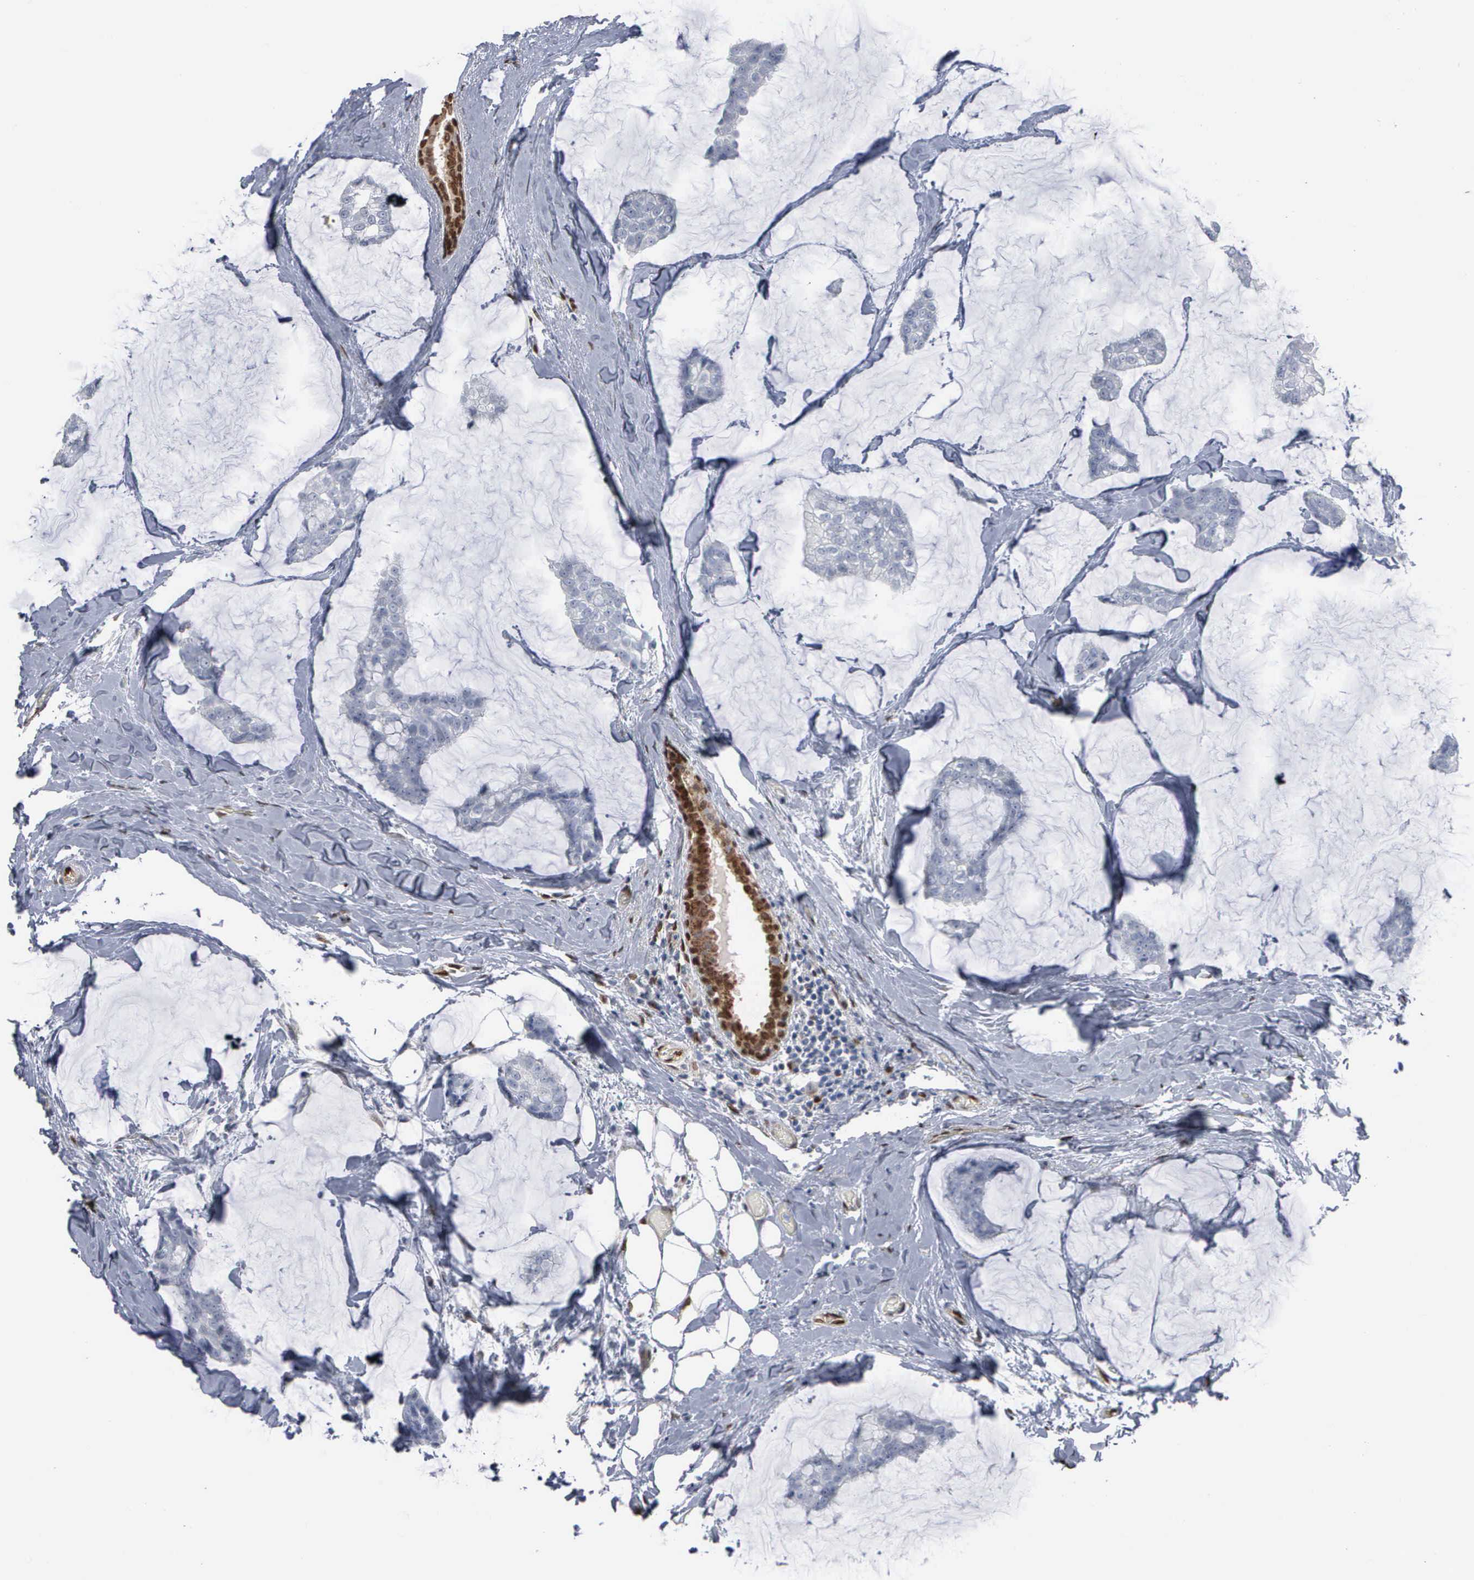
{"staining": {"intensity": "negative", "quantity": "none", "location": "none"}, "tissue": "breast cancer", "cell_type": "Tumor cells", "image_type": "cancer", "snomed": [{"axis": "morphology", "description": "Duct carcinoma"}, {"axis": "topography", "description": "Breast"}], "caption": "DAB (3,3'-diaminobenzidine) immunohistochemical staining of human breast cancer (infiltrating ductal carcinoma) displays no significant expression in tumor cells.", "gene": "FGF2", "patient": {"sex": "female", "age": 93}}